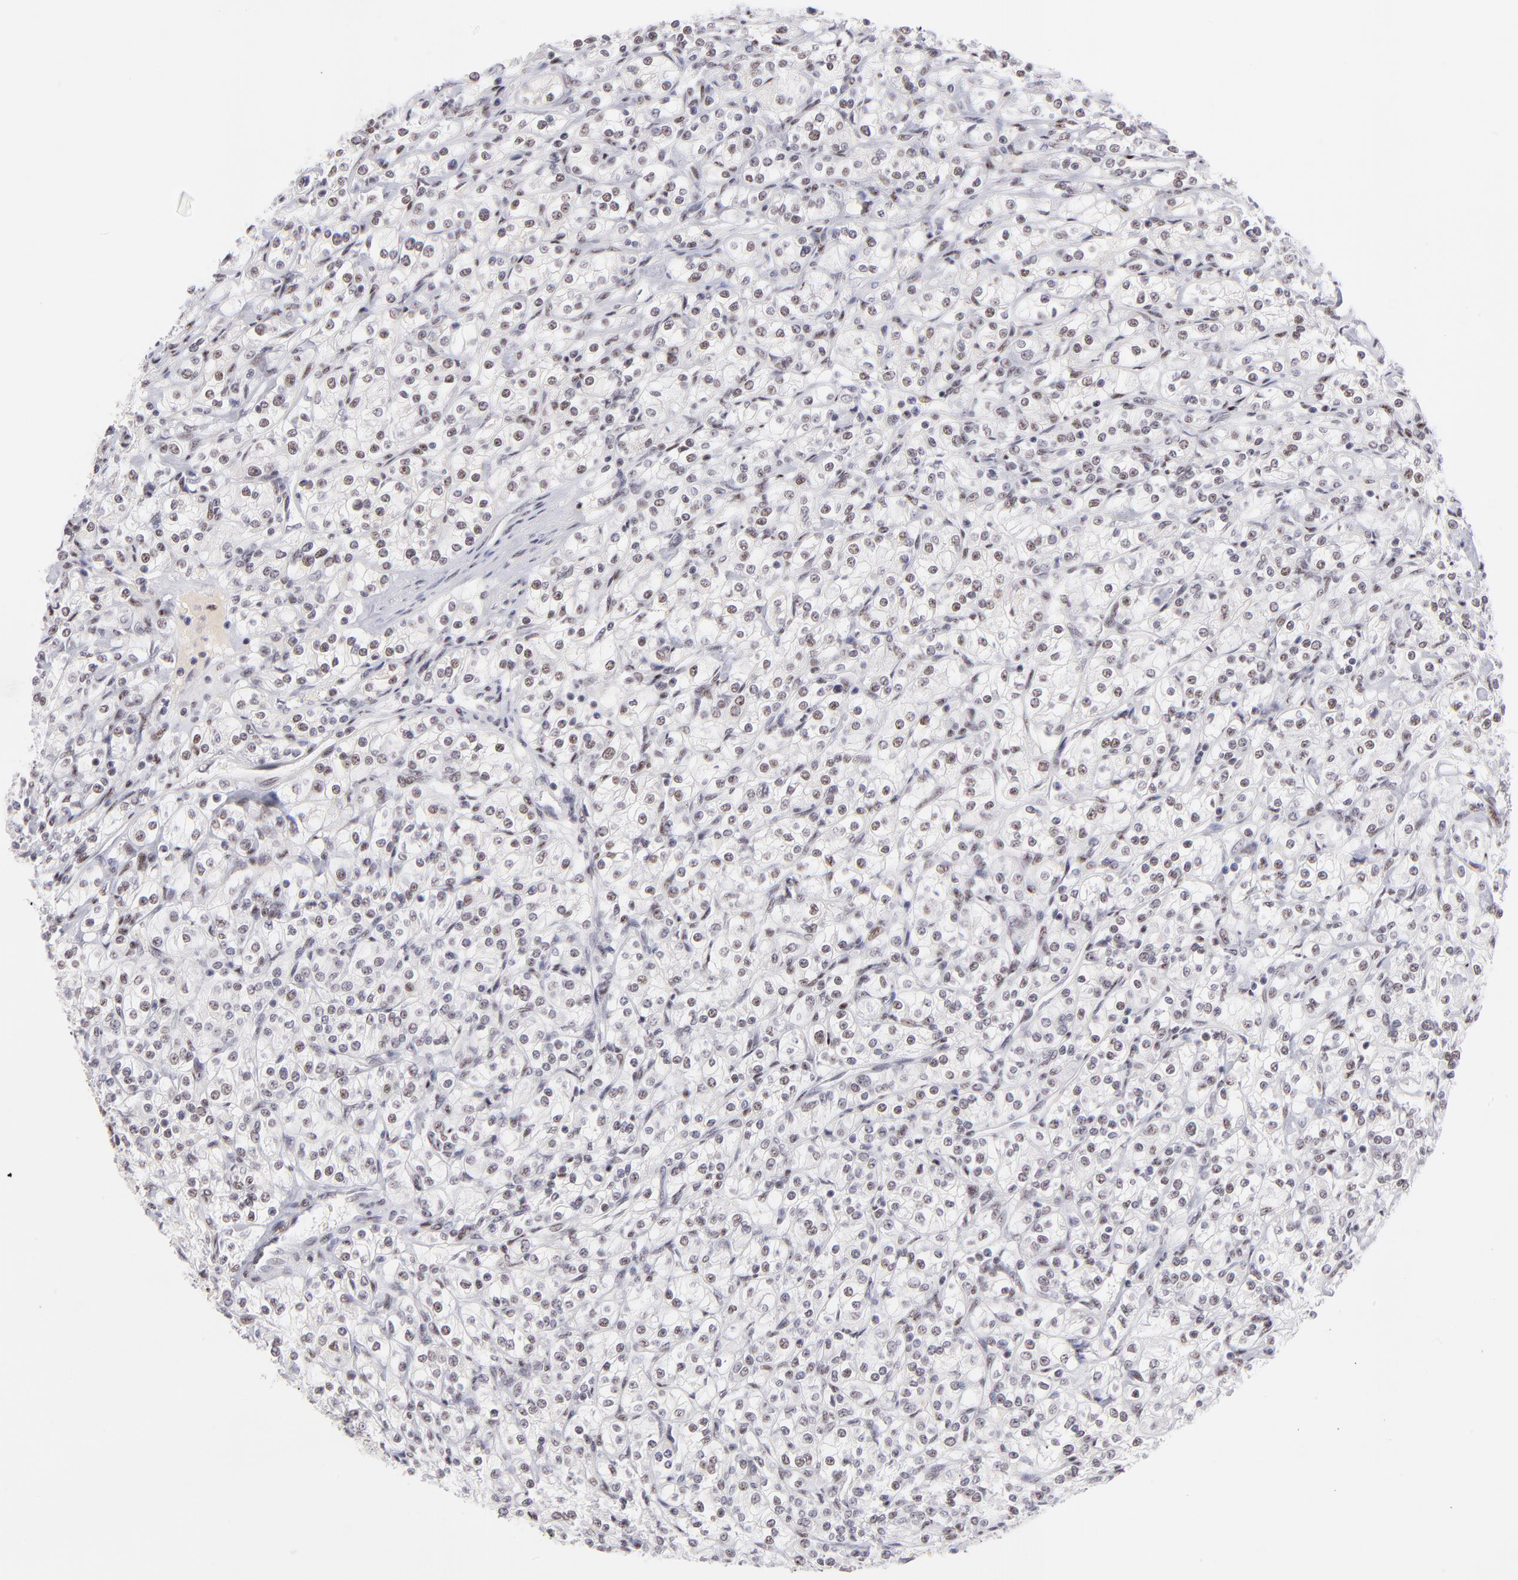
{"staining": {"intensity": "weak", "quantity": ">75%", "location": "nuclear"}, "tissue": "renal cancer", "cell_type": "Tumor cells", "image_type": "cancer", "snomed": [{"axis": "morphology", "description": "Adenocarcinoma, NOS"}, {"axis": "topography", "description": "Kidney"}], "caption": "This is a photomicrograph of immunohistochemistry staining of renal cancer, which shows weak expression in the nuclear of tumor cells.", "gene": "CDC25C", "patient": {"sex": "male", "age": 77}}